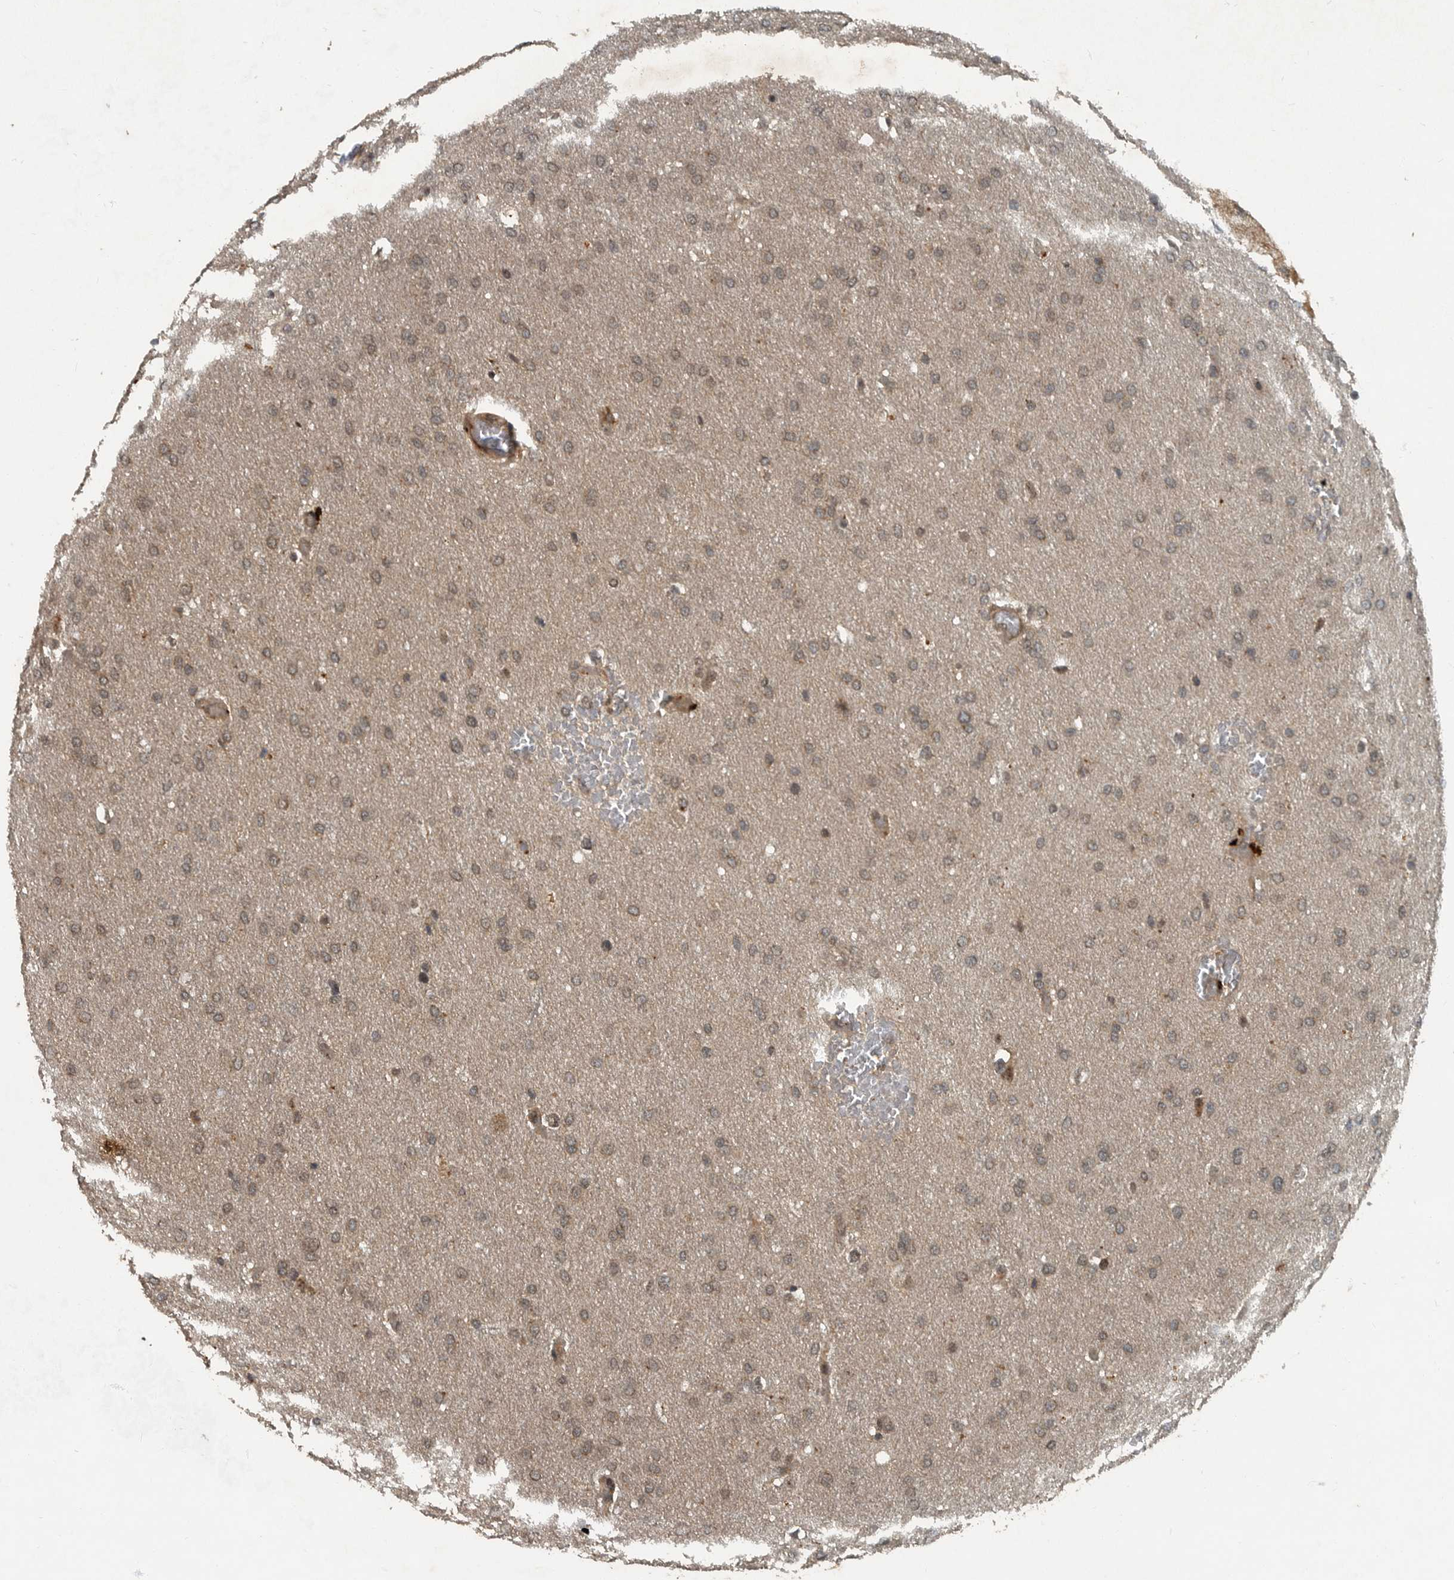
{"staining": {"intensity": "weak", "quantity": ">75%", "location": "cytoplasmic/membranous"}, "tissue": "glioma", "cell_type": "Tumor cells", "image_type": "cancer", "snomed": [{"axis": "morphology", "description": "Glioma, malignant, Low grade"}, {"axis": "topography", "description": "Brain"}], "caption": "IHC photomicrograph of neoplastic tissue: human malignant low-grade glioma stained using immunohistochemistry (IHC) exhibits low levels of weak protein expression localized specifically in the cytoplasmic/membranous of tumor cells, appearing as a cytoplasmic/membranous brown color.", "gene": "FOXO1", "patient": {"sex": "female", "age": 37}}